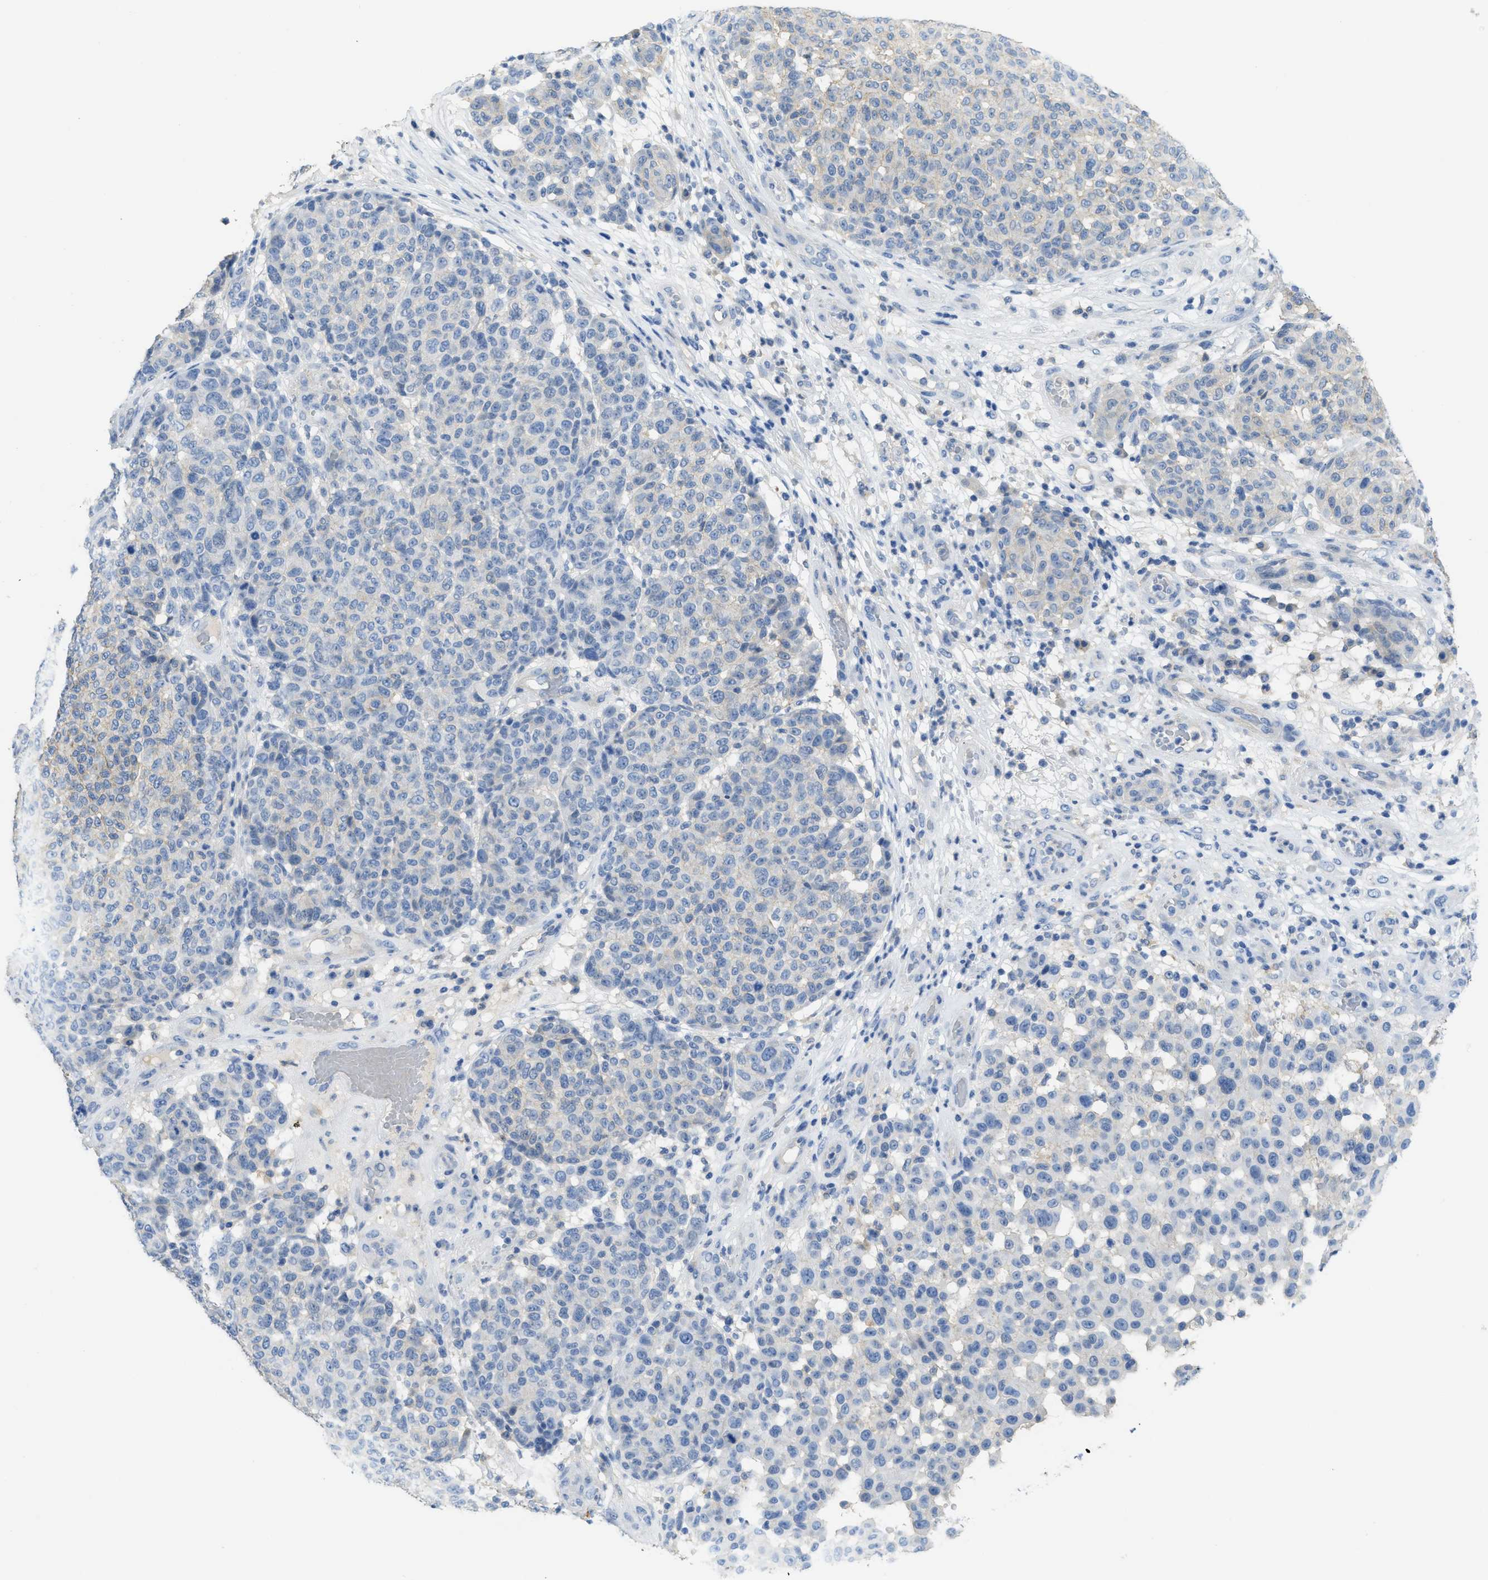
{"staining": {"intensity": "negative", "quantity": "none", "location": "none"}, "tissue": "melanoma", "cell_type": "Tumor cells", "image_type": "cancer", "snomed": [{"axis": "morphology", "description": "Malignant melanoma, NOS"}, {"axis": "topography", "description": "Skin"}], "caption": "An image of human malignant melanoma is negative for staining in tumor cells.", "gene": "CNNM4", "patient": {"sex": "male", "age": 59}}